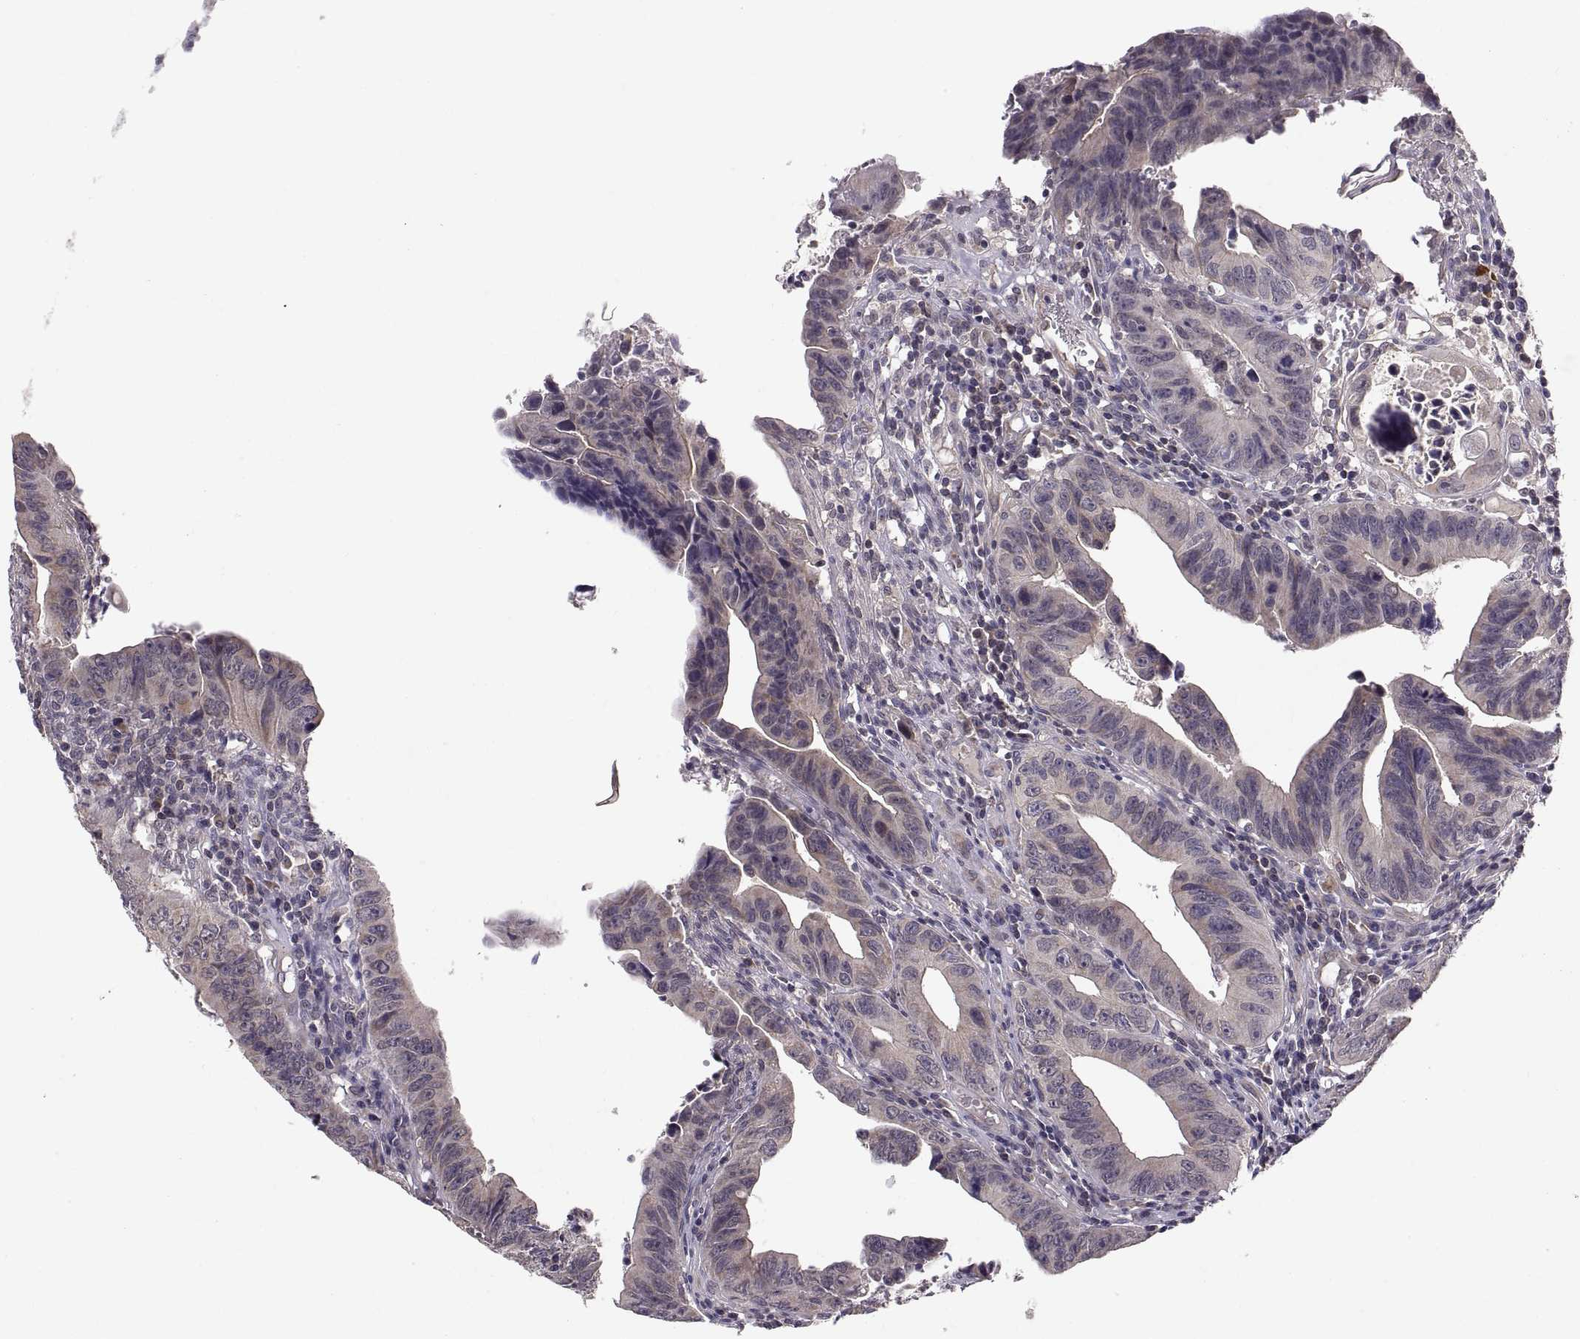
{"staining": {"intensity": "moderate", "quantity": "<25%", "location": "cytoplasmic/membranous"}, "tissue": "colorectal cancer", "cell_type": "Tumor cells", "image_type": "cancer", "snomed": [{"axis": "morphology", "description": "Adenocarcinoma, NOS"}, {"axis": "topography", "description": "Colon"}], "caption": "Immunohistochemical staining of colorectal cancer shows low levels of moderate cytoplasmic/membranous expression in about <25% of tumor cells. The protein is stained brown, and the nuclei are stained in blue (DAB IHC with brightfield microscopy, high magnification).", "gene": "ABL2", "patient": {"sex": "female", "age": 87}}